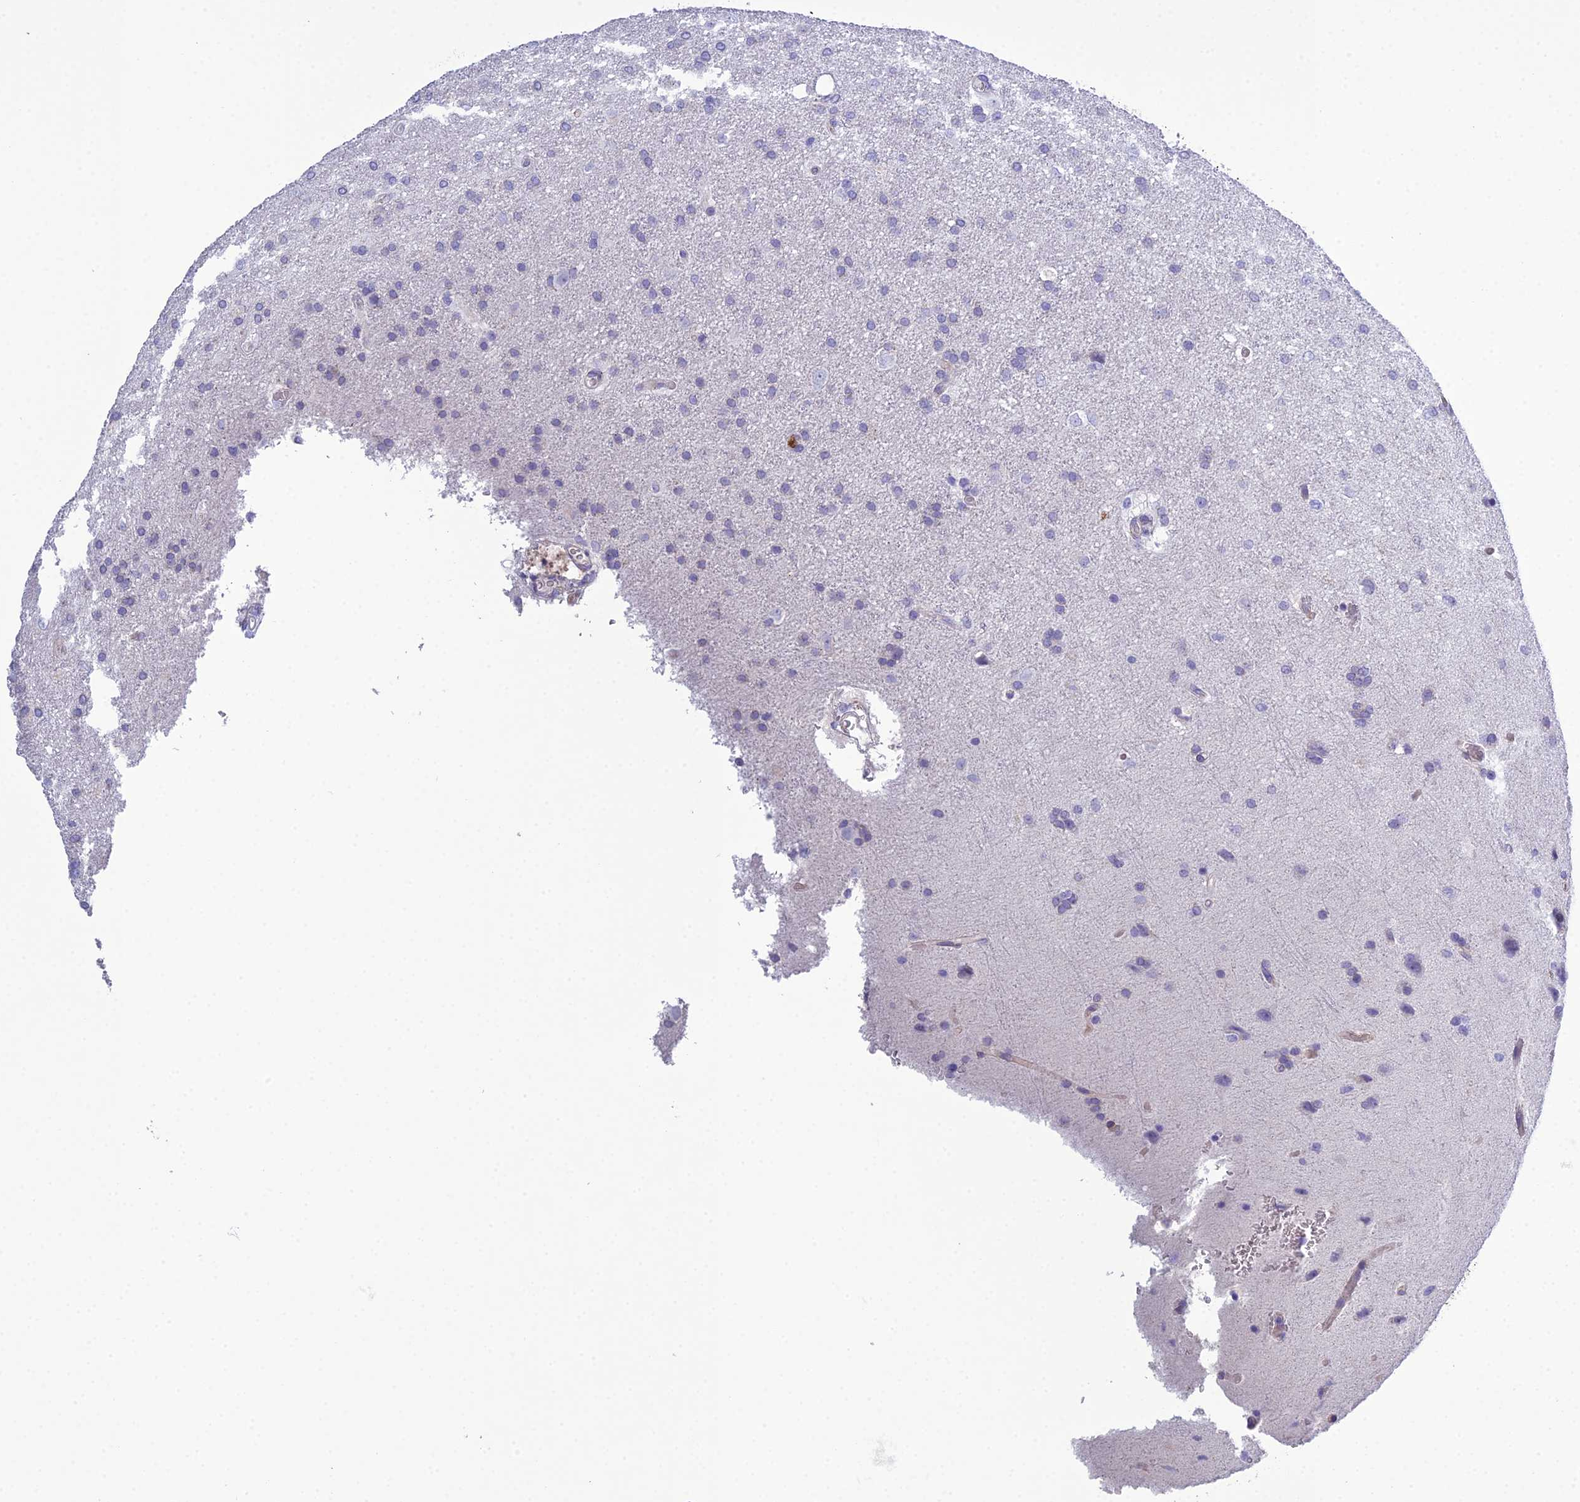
{"staining": {"intensity": "negative", "quantity": "none", "location": "none"}, "tissue": "glioma", "cell_type": "Tumor cells", "image_type": "cancer", "snomed": [{"axis": "morphology", "description": "Glioma, malignant, Low grade"}, {"axis": "topography", "description": "Brain"}], "caption": "Immunohistochemistry histopathology image of neoplastic tissue: human glioma stained with DAB shows no significant protein staining in tumor cells.", "gene": "OR1Q1", "patient": {"sex": "male", "age": 66}}